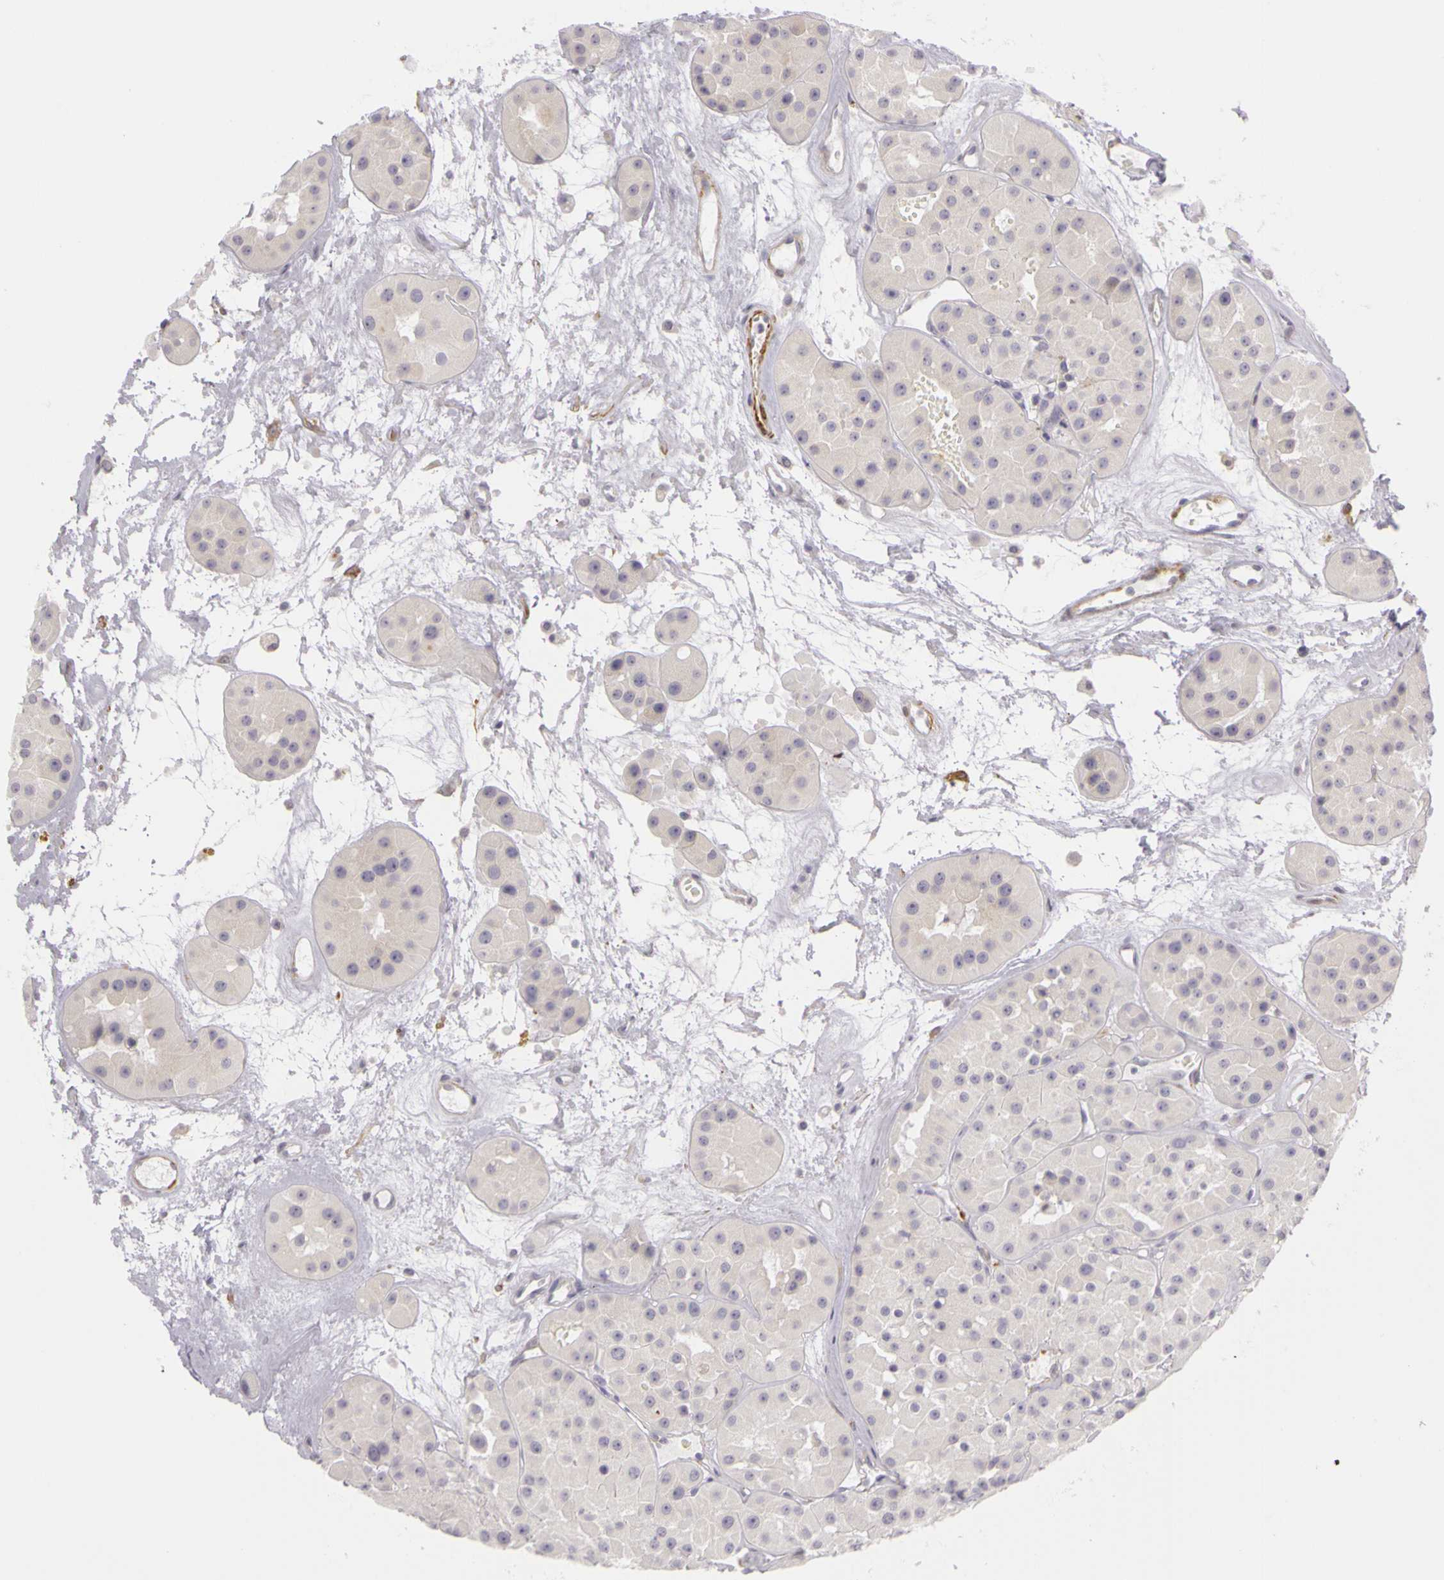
{"staining": {"intensity": "weak", "quantity": ">75%", "location": "cytoplasmic/membranous"}, "tissue": "renal cancer", "cell_type": "Tumor cells", "image_type": "cancer", "snomed": [{"axis": "morphology", "description": "Adenocarcinoma, uncertain malignant potential"}, {"axis": "topography", "description": "Kidney"}], "caption": "Weak cytoplasmic/membranous protein positivity is identified in about >75% of tumor cells in renal cancer.", "gene": "CNTN2", "patient": {"sex": "male", "age": 63}}